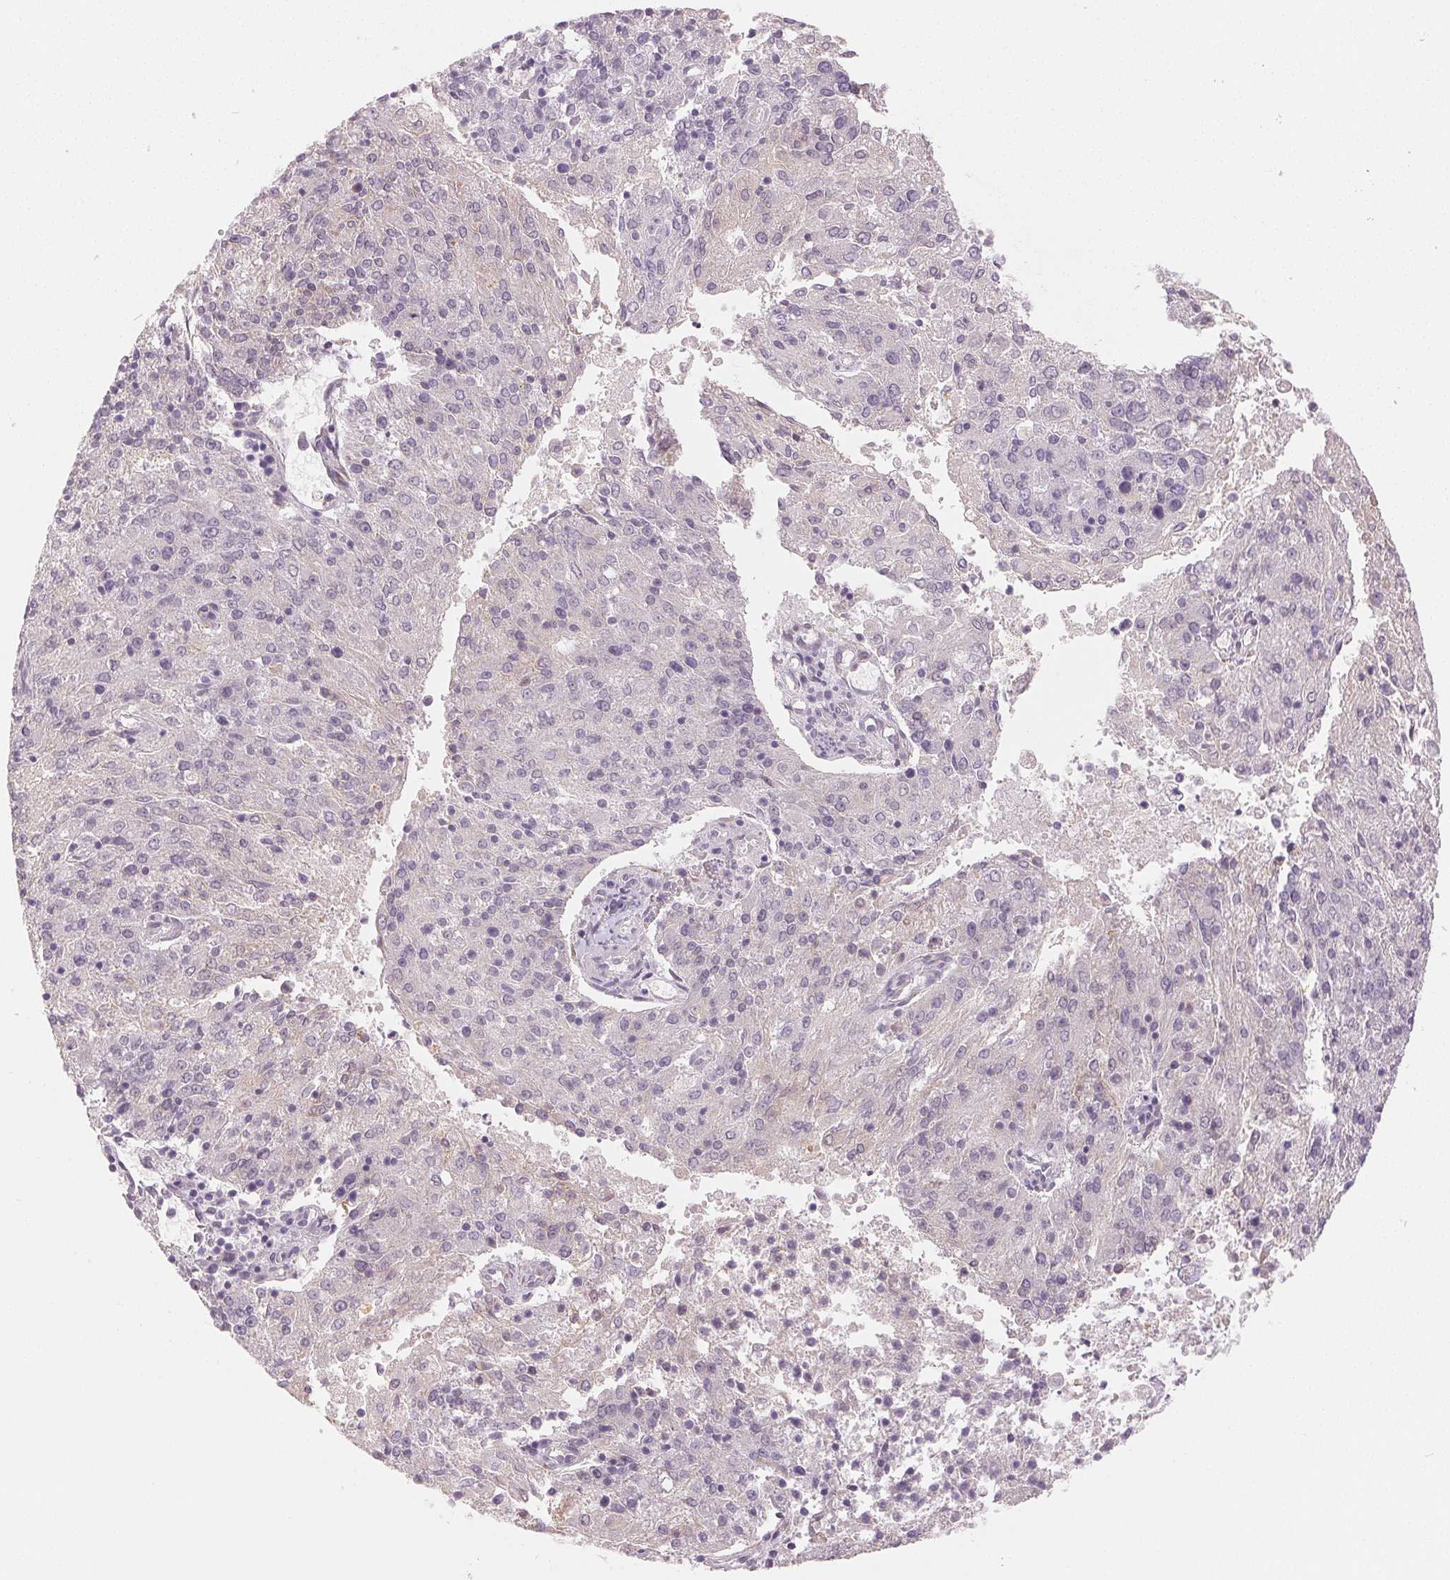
{"staining": {"intensity": "negative", "quantity": "none", "location": "none"}, "tissue": "endometrial cancer", "cell_type": "Tumor cells", "image_type": "cancer", "snomed": [{"axis": "morphology", "description": "Adenocarcinoma, NOS"}, {"axis": "topography", "description": "Endometrium"}], "caption": "Histopathology image shows no significant protein positivity in tumor cells of adenocarcinoma (endometrial).", "gene": "MAP1LC3A", "patient": {"sex": "female", "age": 82}}